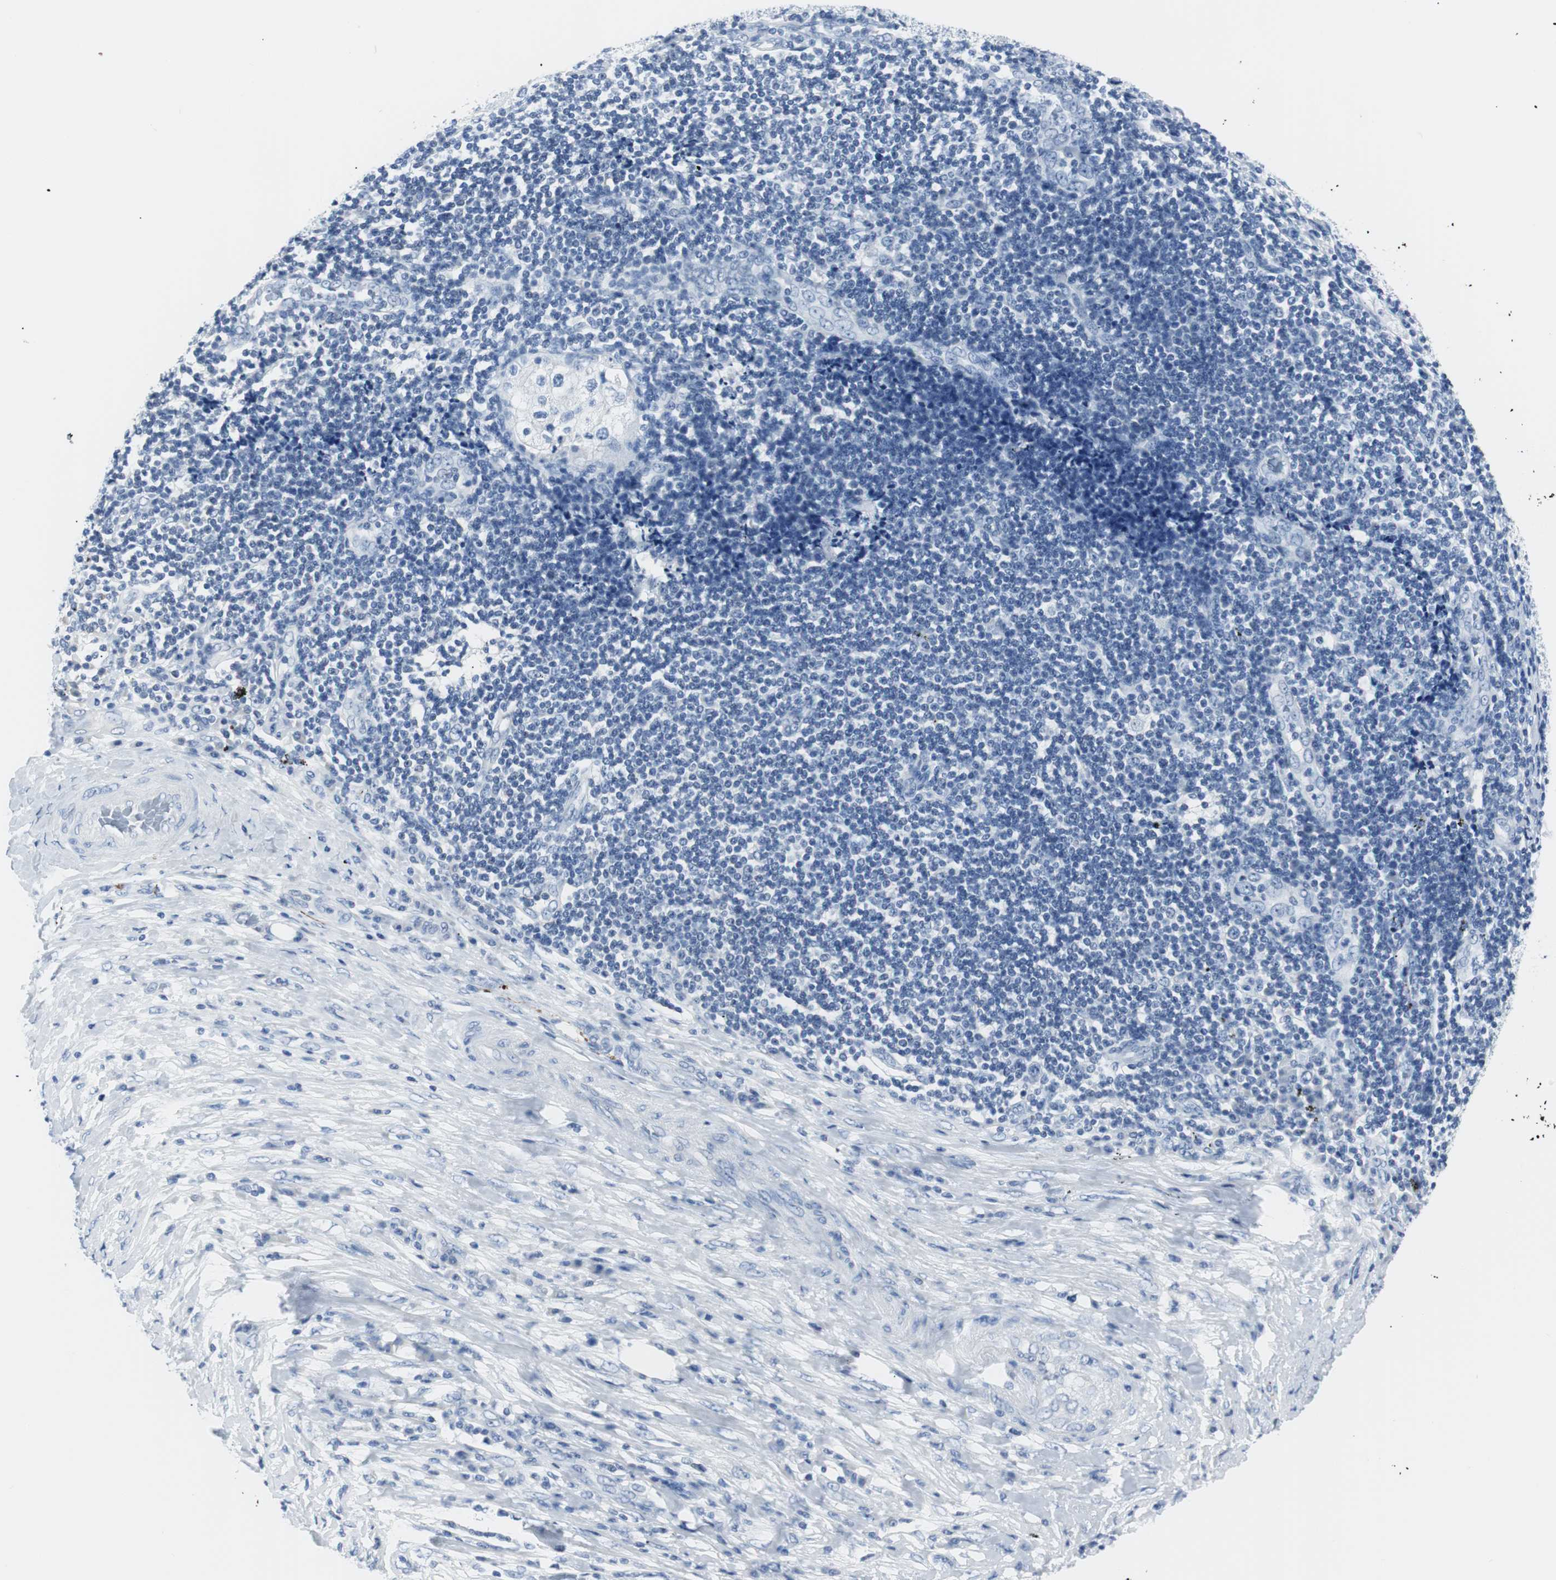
{"staining": {"intensity": "negative", "quantity": "none", "location": "none"}, "tissue": "lung cancer", "cell_type": "Tumor cells", "image_type": "cancer", "snomed": [{"axis": "morphology", "description": "Inflammation, NOS"}, {"axis": "morphology", "description": "Squamous cell carcinoma, NOS"}, {"axis": "topography", "description": "Lymph node"}, {"axis": "topography", "description": "Soft tissue"}, {"axis": "topography", "description": "Lung"}], "caption": "There is no significant staining in tumor cells of lung cancer.", "gene": "GAP43", "patient": {"sex": "male", "age": 66}}